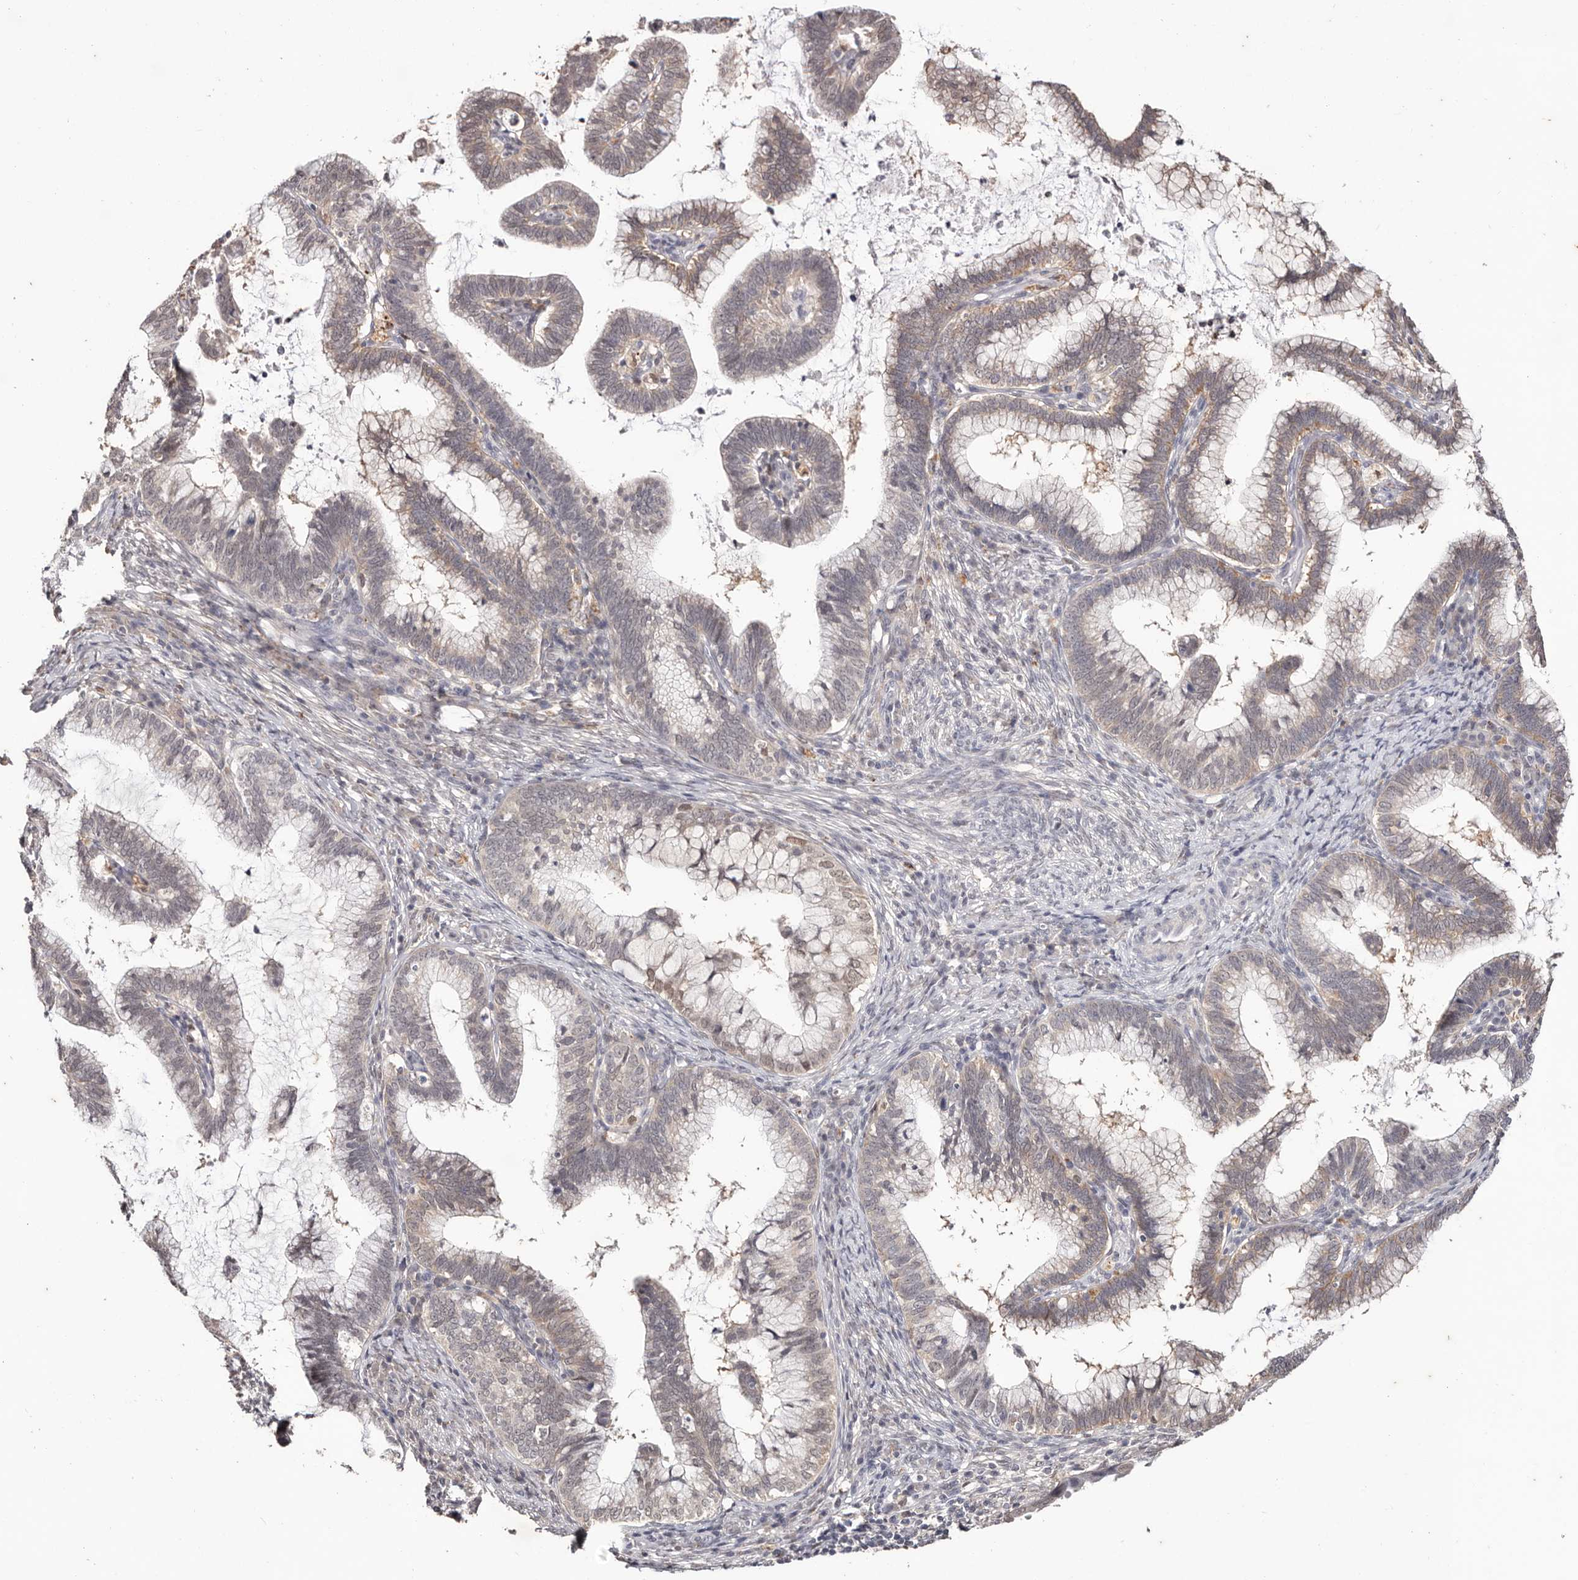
{"staining": {"intensity": "weak", "quantity": "25%-75%", "location": "cytoplasmic/membranous,nuclear"}, "tissue": "cervical cancer", "cell_type": "Tumor cells", "image_type": "cancer", "snomed": [{"axis": "morphology", "description": "Adenocarcinoma, NOS"}, {"axis": "topography", "description": "Cervix"}], "caption": "This image shows immunohistochemistry staining of cervical cancer (adenocarcinoma), with low weak cytoplasmic/membranous and nuclear positivity in approximately 25%-75% of tumor cells.", "gene": "TYW3", "patient": {"sex": "female", "age": 36}}